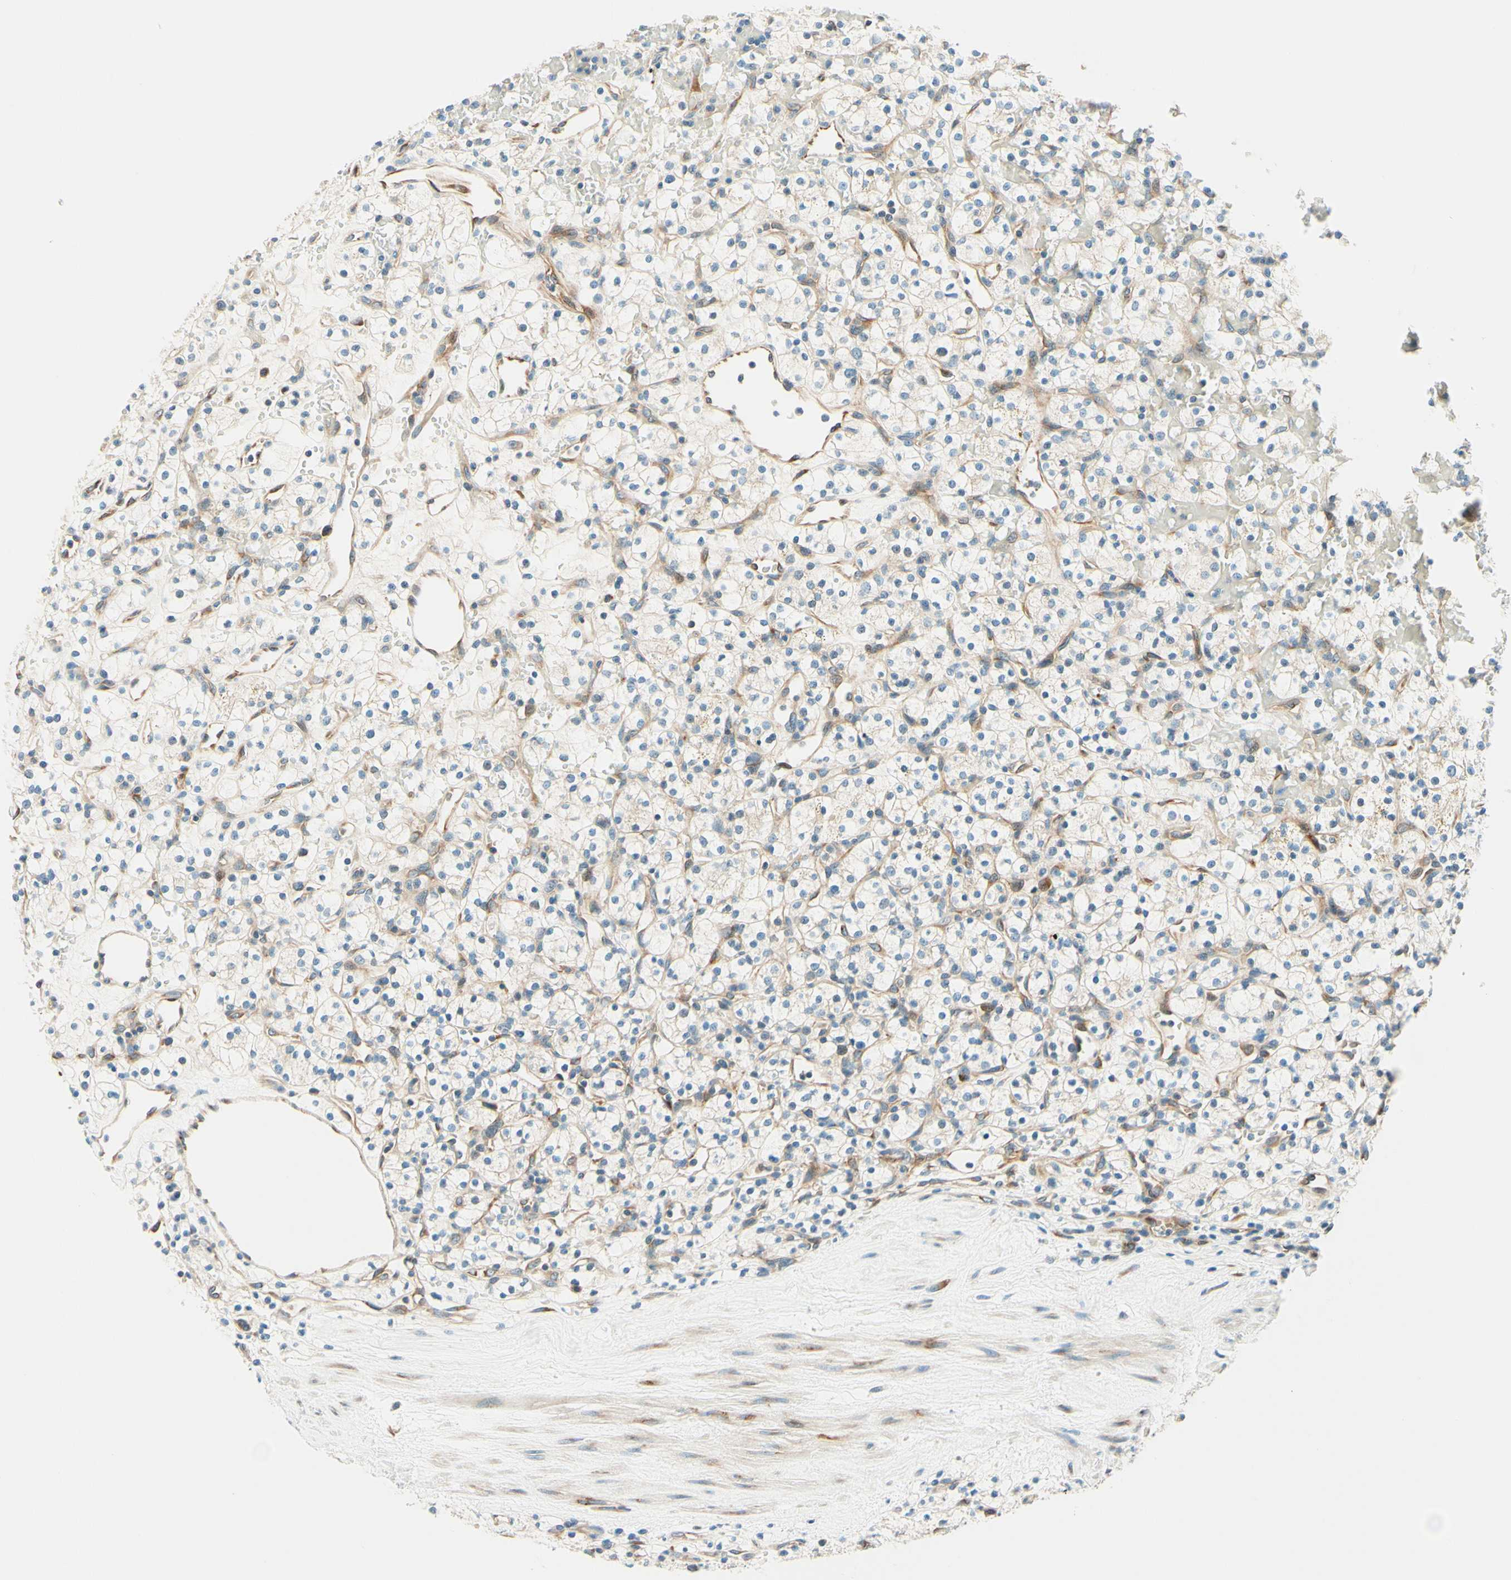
{"staining": {"intensity": "negative", "quantity": "none", "location": "none"}, "tissue": "renal cancer", "cell_type": "Tumor cells", "image_type": "cancer", "snomed": [{"axis": "morphology", "description": "Adenocarcinoma, NOS"}, {"axis": "topography", "description": "Kidney"}], "caption": "Immunohistochemical staining of renal cancer demonstrates no significant positivity in tumor cells. (DAB immunohistochemistry, high magnification).", "gene": "TAOK2", "patient": {"sex": "female", "age": 60}}